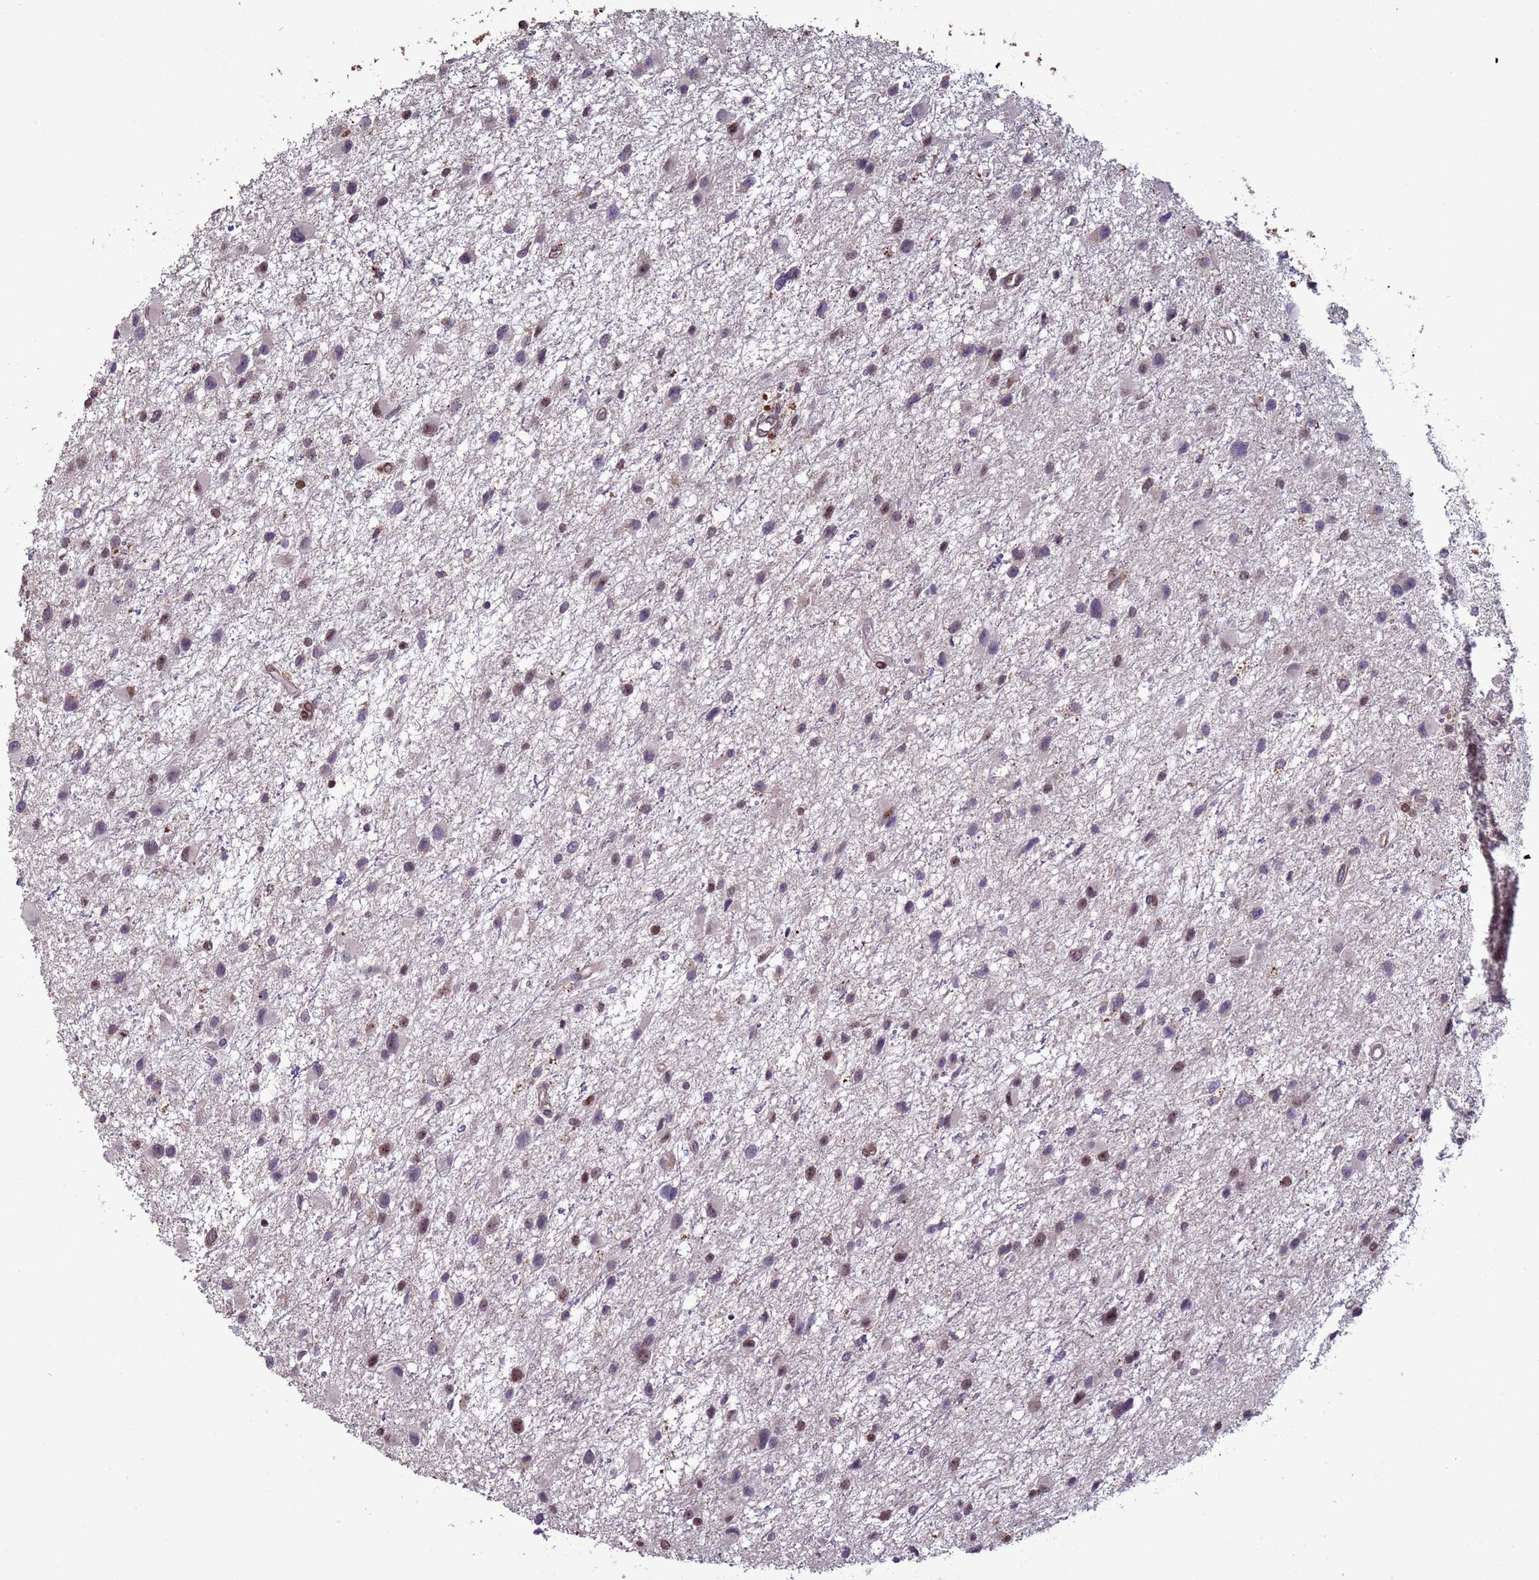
{"staining": {"intensity": "weak", "quantity": "<25%", "location": "cytoplasmic/membranous,nuclear"}, "tissue": "glioma", "cell_type": "Tumor cells", "image_type": "cancer", "snomed": [{"axis": "morphology", "description": "Glioma, malignant, Low grade"}, {"axis": "topography", "description": "Brain"}], "caption": "A photomicrograph of human malignant glioma (low-grade) is negative for staining in tumor cells.", "gene": "HGH1", "patient": {"sex": "female", "age": 32}}